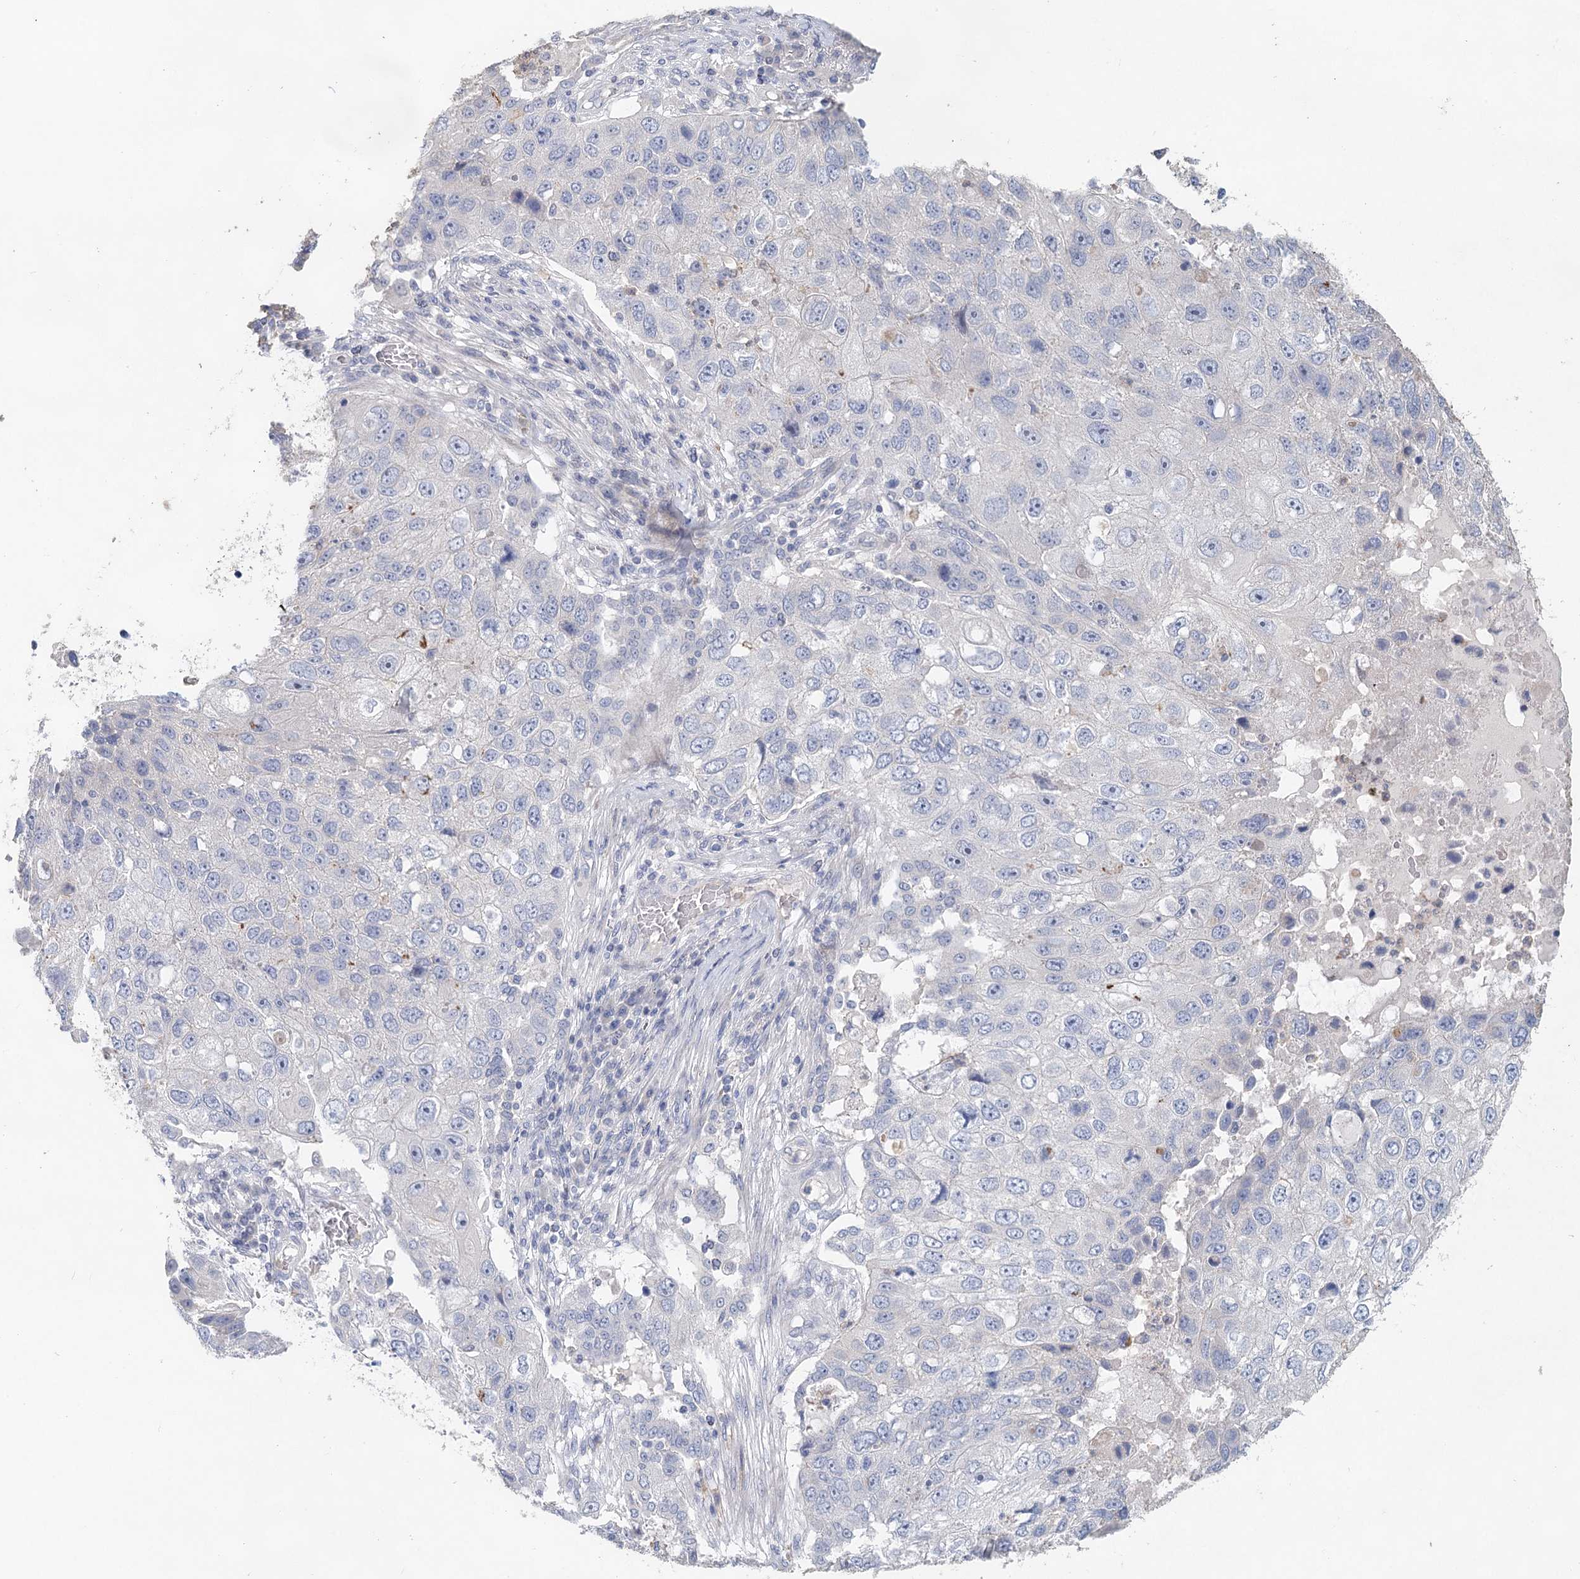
{"staining": {"intensity": "negative", "quantity": "none", "location": "none"}, "tissue": "lung cancer", "cell_type": "Tumor cells", "image_type": "cancer", "snomed": [{"axis": "morphology", "description": "Squamous cell carcinoma, NOS"}, {"axis": "topography", "description": "Lung"}], "caption": "Immunohistochemical staining of lung squamous cell carcinoma shows no significant staining in tumor cells.", "gene": "MYL6B", "patient": {"sex": "male", "age": 61}}